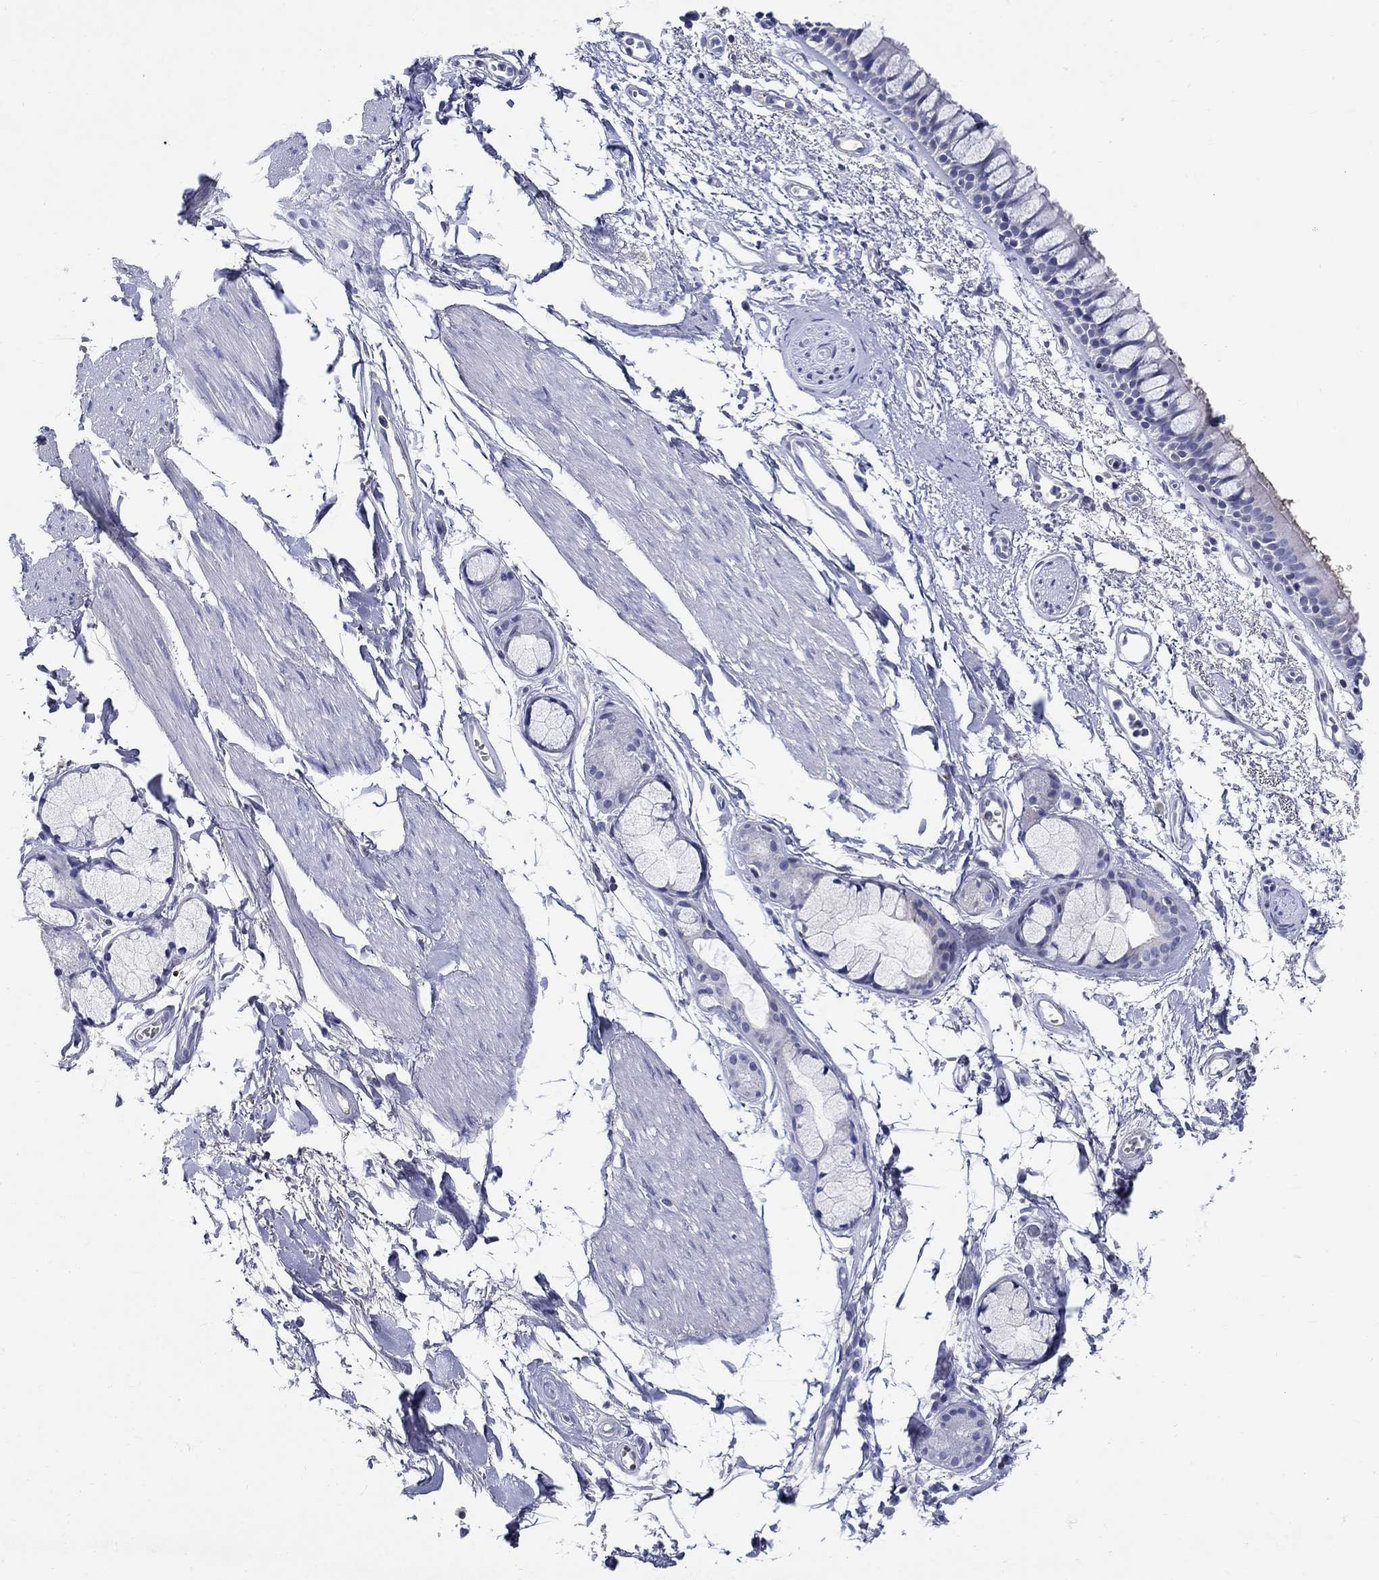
{"staining": {"intensity": "negative", "quantity": "none", "location": "none"}, "tissue": "bronchus", "cell_type": "Respiratory epithelial cells", "image_type": "normal", "snomed": [{"axis": "morphology", "description": "Normal tissue, NOS"}, {"axis": "topography", "description": "Cartilage tissue"}, {"axis": "topography", "description": "Bronchus"}], "caption": "High power microscopy photomicrograph of an immunohistochemistry (IHC) micrograph of unremarkable bronchus, revealing no significant positivity in respiratory epithelial cells. (DAB (3,3'-diaminobenzidine) immunohistochemistry (IHC) visualized using brightfield microscopy, high magnification).", "gene": "CRYGA", "patient": {"sex": "male", "age": 66}}